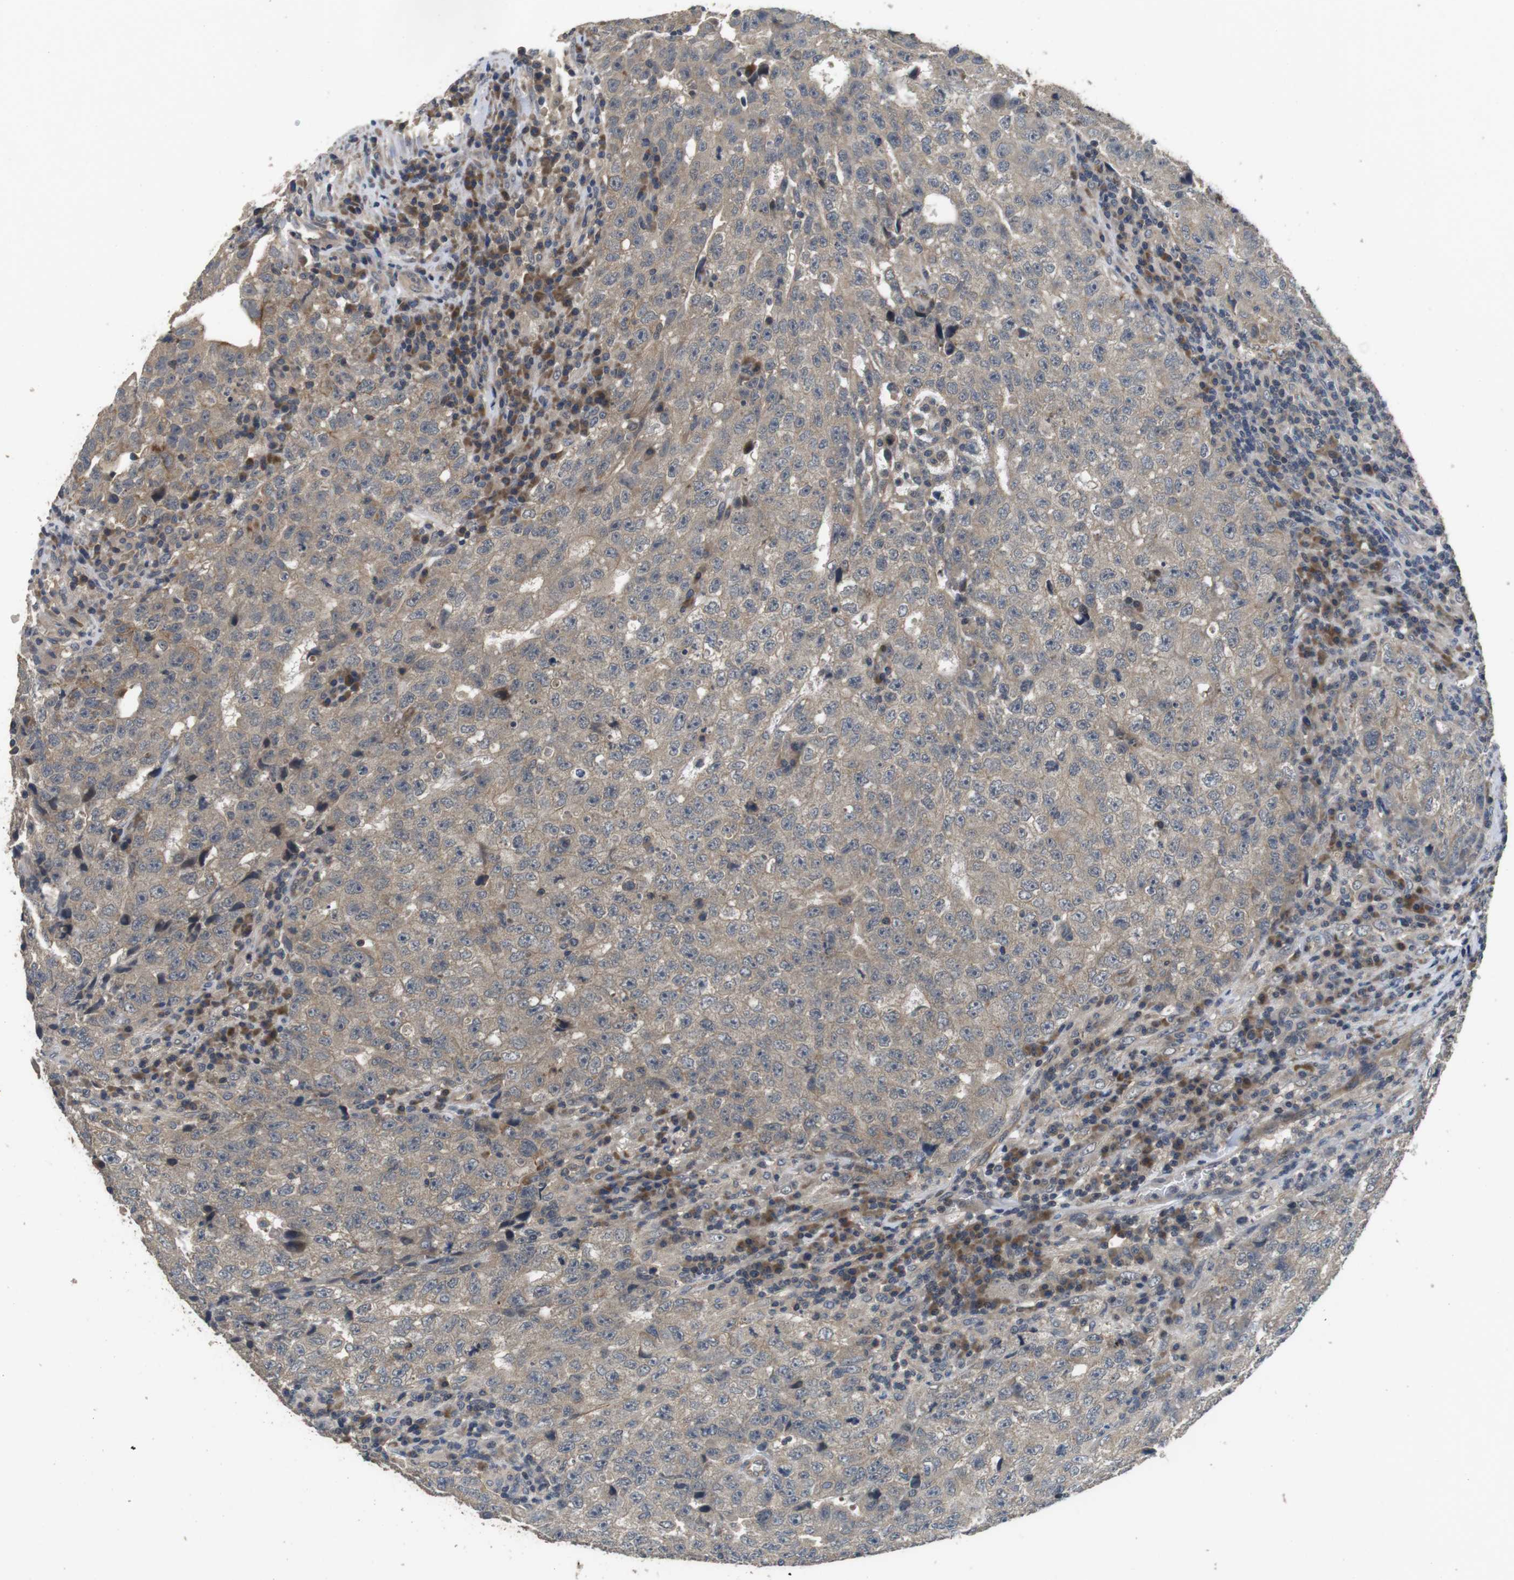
{"staining": {"intensity": "weak", "quantity": ">75%", "location": "cytoplasmic/membranous"}, "tissue": "testis cancer", "cell_type": "Tumor cells", "image_type": "cancer", "snomed": [{"axis": "morphology", "description": "Necrosis, NOS"}, {"axis": "morphology", "description": "Carcinoma, Embryonal, NOS"}, {"axis": "topography", "description": "Testis"}], "caption": "This photomicrograph displays IHC staining of embryonal carcinoma (testis), with low weak cytoplasmic/membranous staining in about >75% of tumor cells.", "gene": "ADGRL3", "patient": {"sex": "male", "age": 19}}